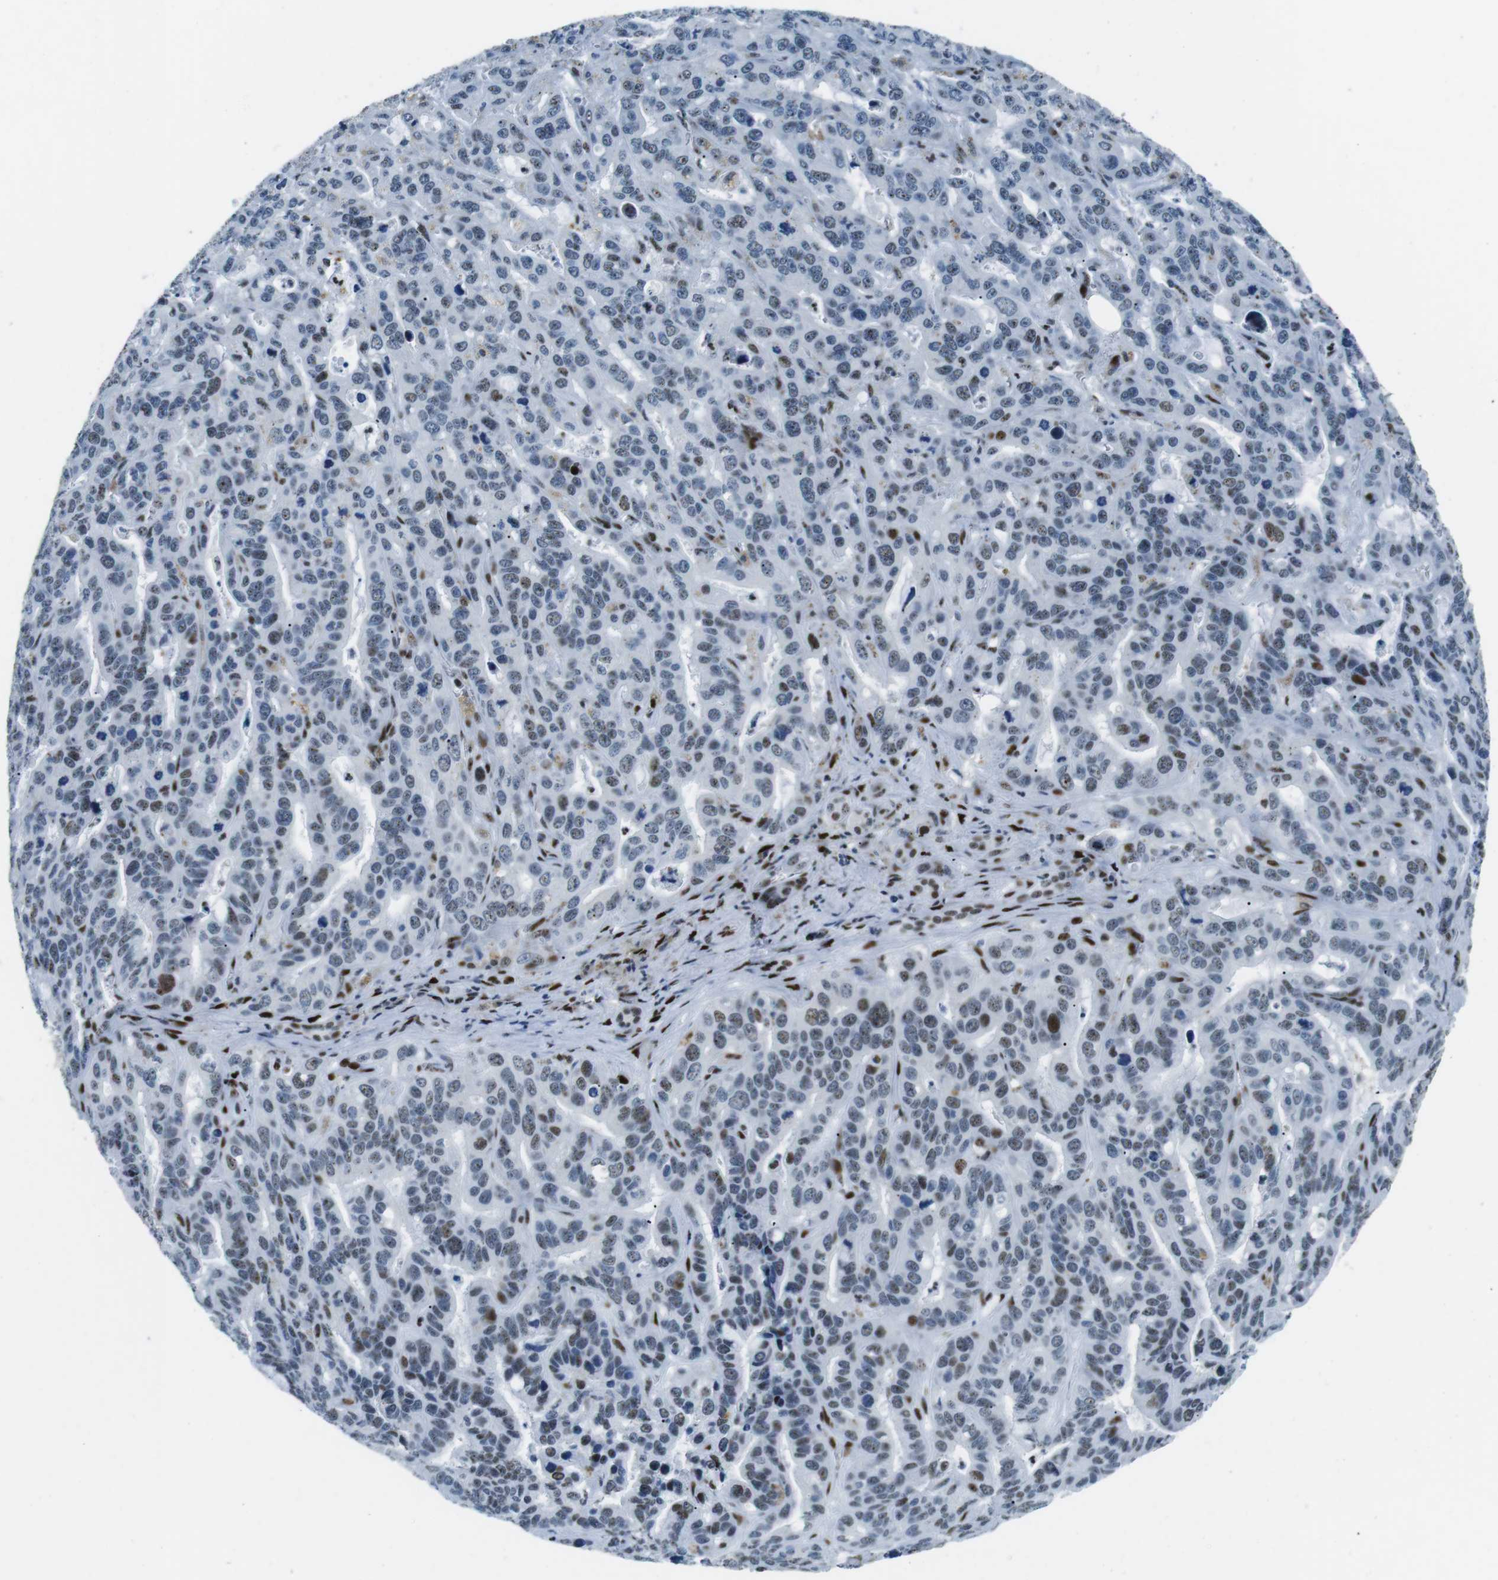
{"staining": {"intensity": "moderate", "quantity": "<25%", "location": "nuclear"}, "tissue": "liver cancer", "cell_type": "Tumor cells", "image_type": "cancer", "snomed": [{"axis": "morphology", "description": "Cholangiocarcinoma"}, {"axis": "topography", "description": "Liver"}], "caption": "IHC (DAB (3,3'-diaminobenzidine)) staining of liver cancer (cholangiocarcinoma) demonstrates moderate nuclear protein positivity in about <25% of tumor cells. The staining is performed using DAB brown chromogen to label protein expression. The nuclei are counter-stained blue using hematoxylin.", "gene": "PML", "patient": {"sex": "female", "age": 65}}